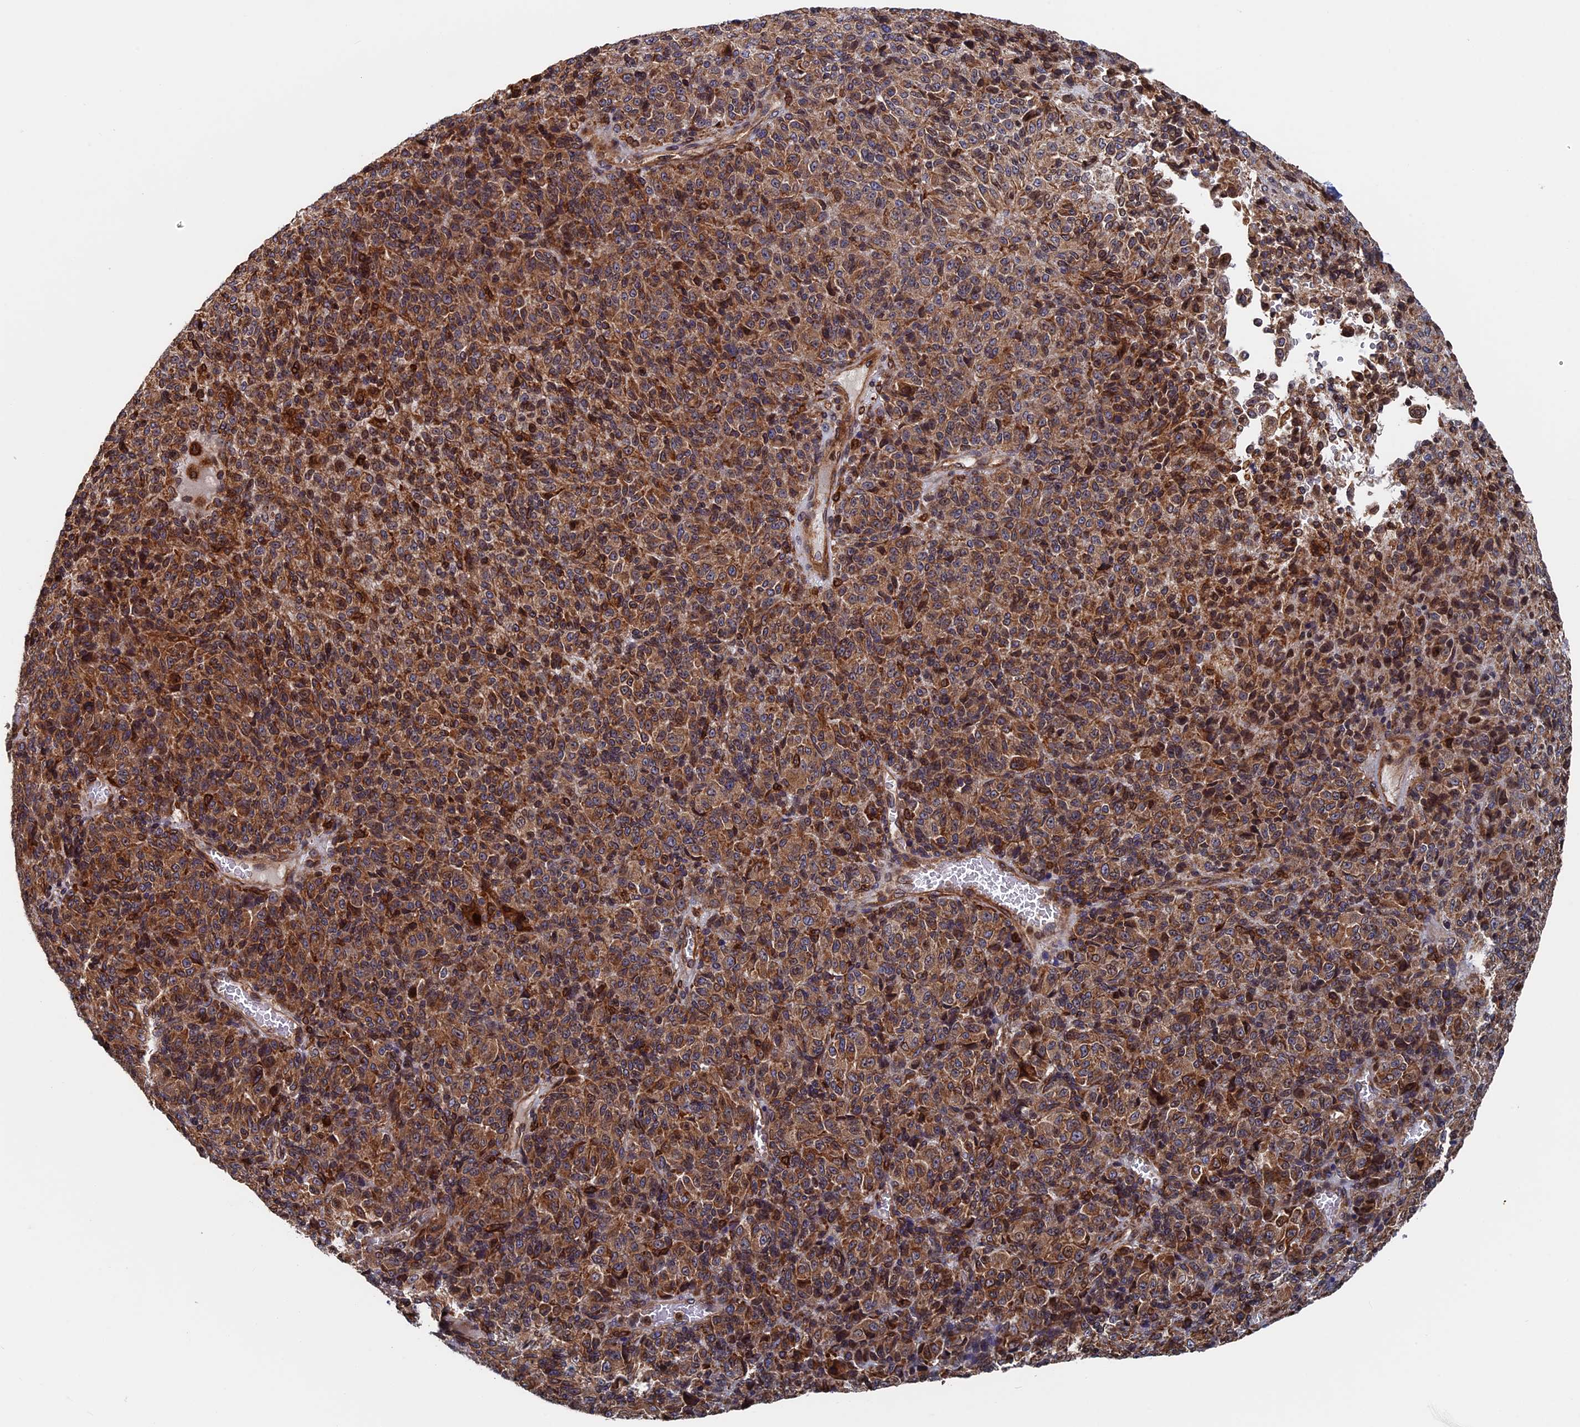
{"staining": {"intensity": "moderate", "quantity": ">75%", "location": "cytoplasmic/membranous"}, "tissue": "melanoma", "cell_type": "Tumor cells", "image_type": "cancer", "snomed": [{"axis": "morphology", "description": "Malignant melanoma, Metastatic site"}, {"axis": "topography", "description": "Brain"}], "caption": "Malignant melanoma (metastatic site) was stained to show a protein in brown. There is medium levels of moderate cytoplasmic/membranous positivity in about >75% of tumor cells.", "gene": "RPUSD1", "patient": {"sex": "female", "age": 56}}